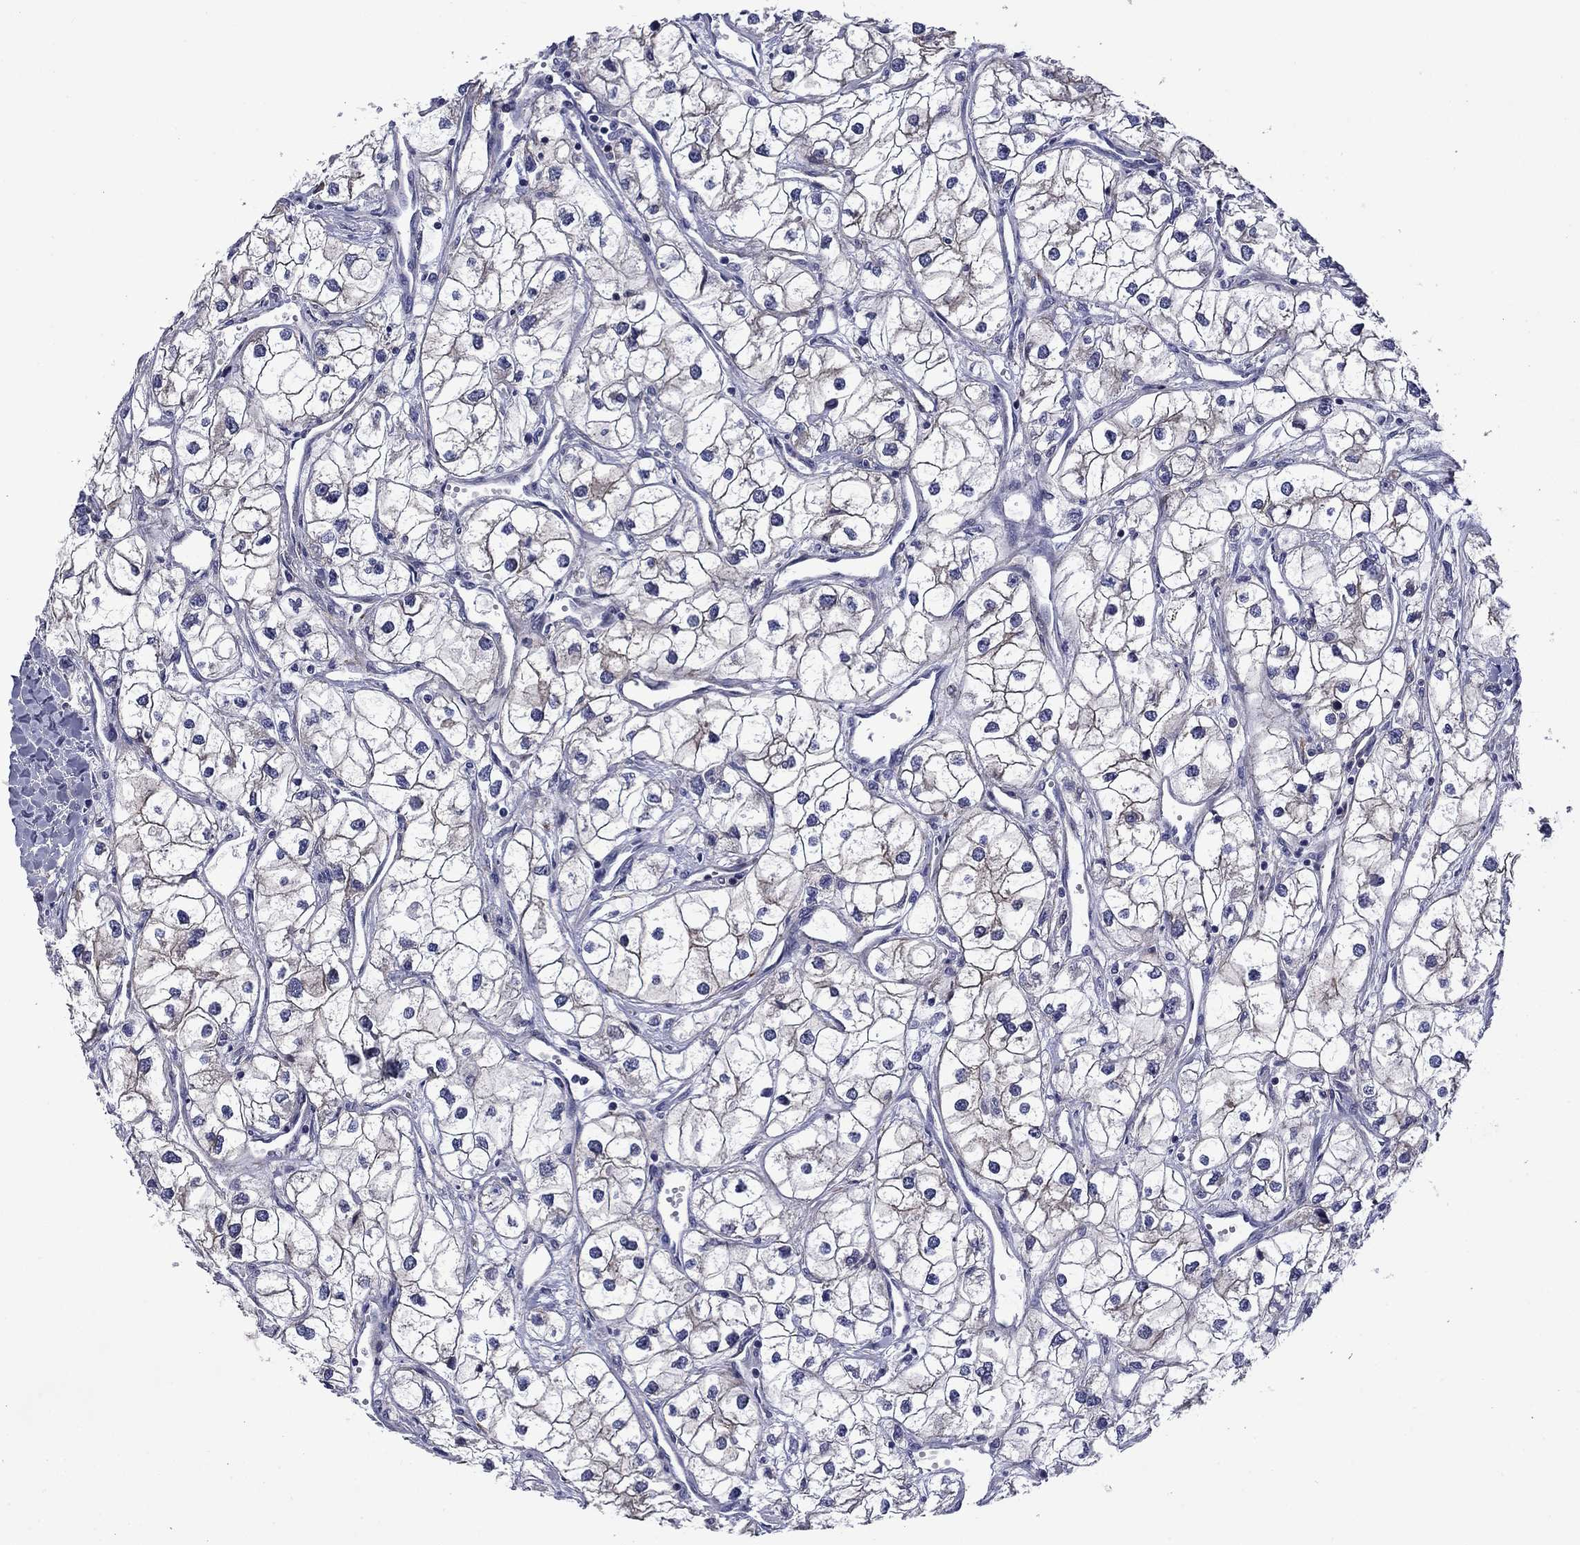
{"staining": {"intensity": "moderate", "quantity": "<25%", "location": "cytoplasmic/membranous"}, "tissue": "renal cancer", "cell_type": "Tumor cells", "image_type": "cancer", "snomed": [{"axis": "morphology", "description": "Adenocarcinoma, NOS"}, {"axis": "topography", "description": "Kidney"}], "caption": "Immunohistochemical staining of renal cancer (adenocarcinoma) reveals moderate cytoplasmic/membranous protein expression in about <25% of tumor cells.", "gene": "LMO7", "patient": {"sex": "male", "age": 59}}